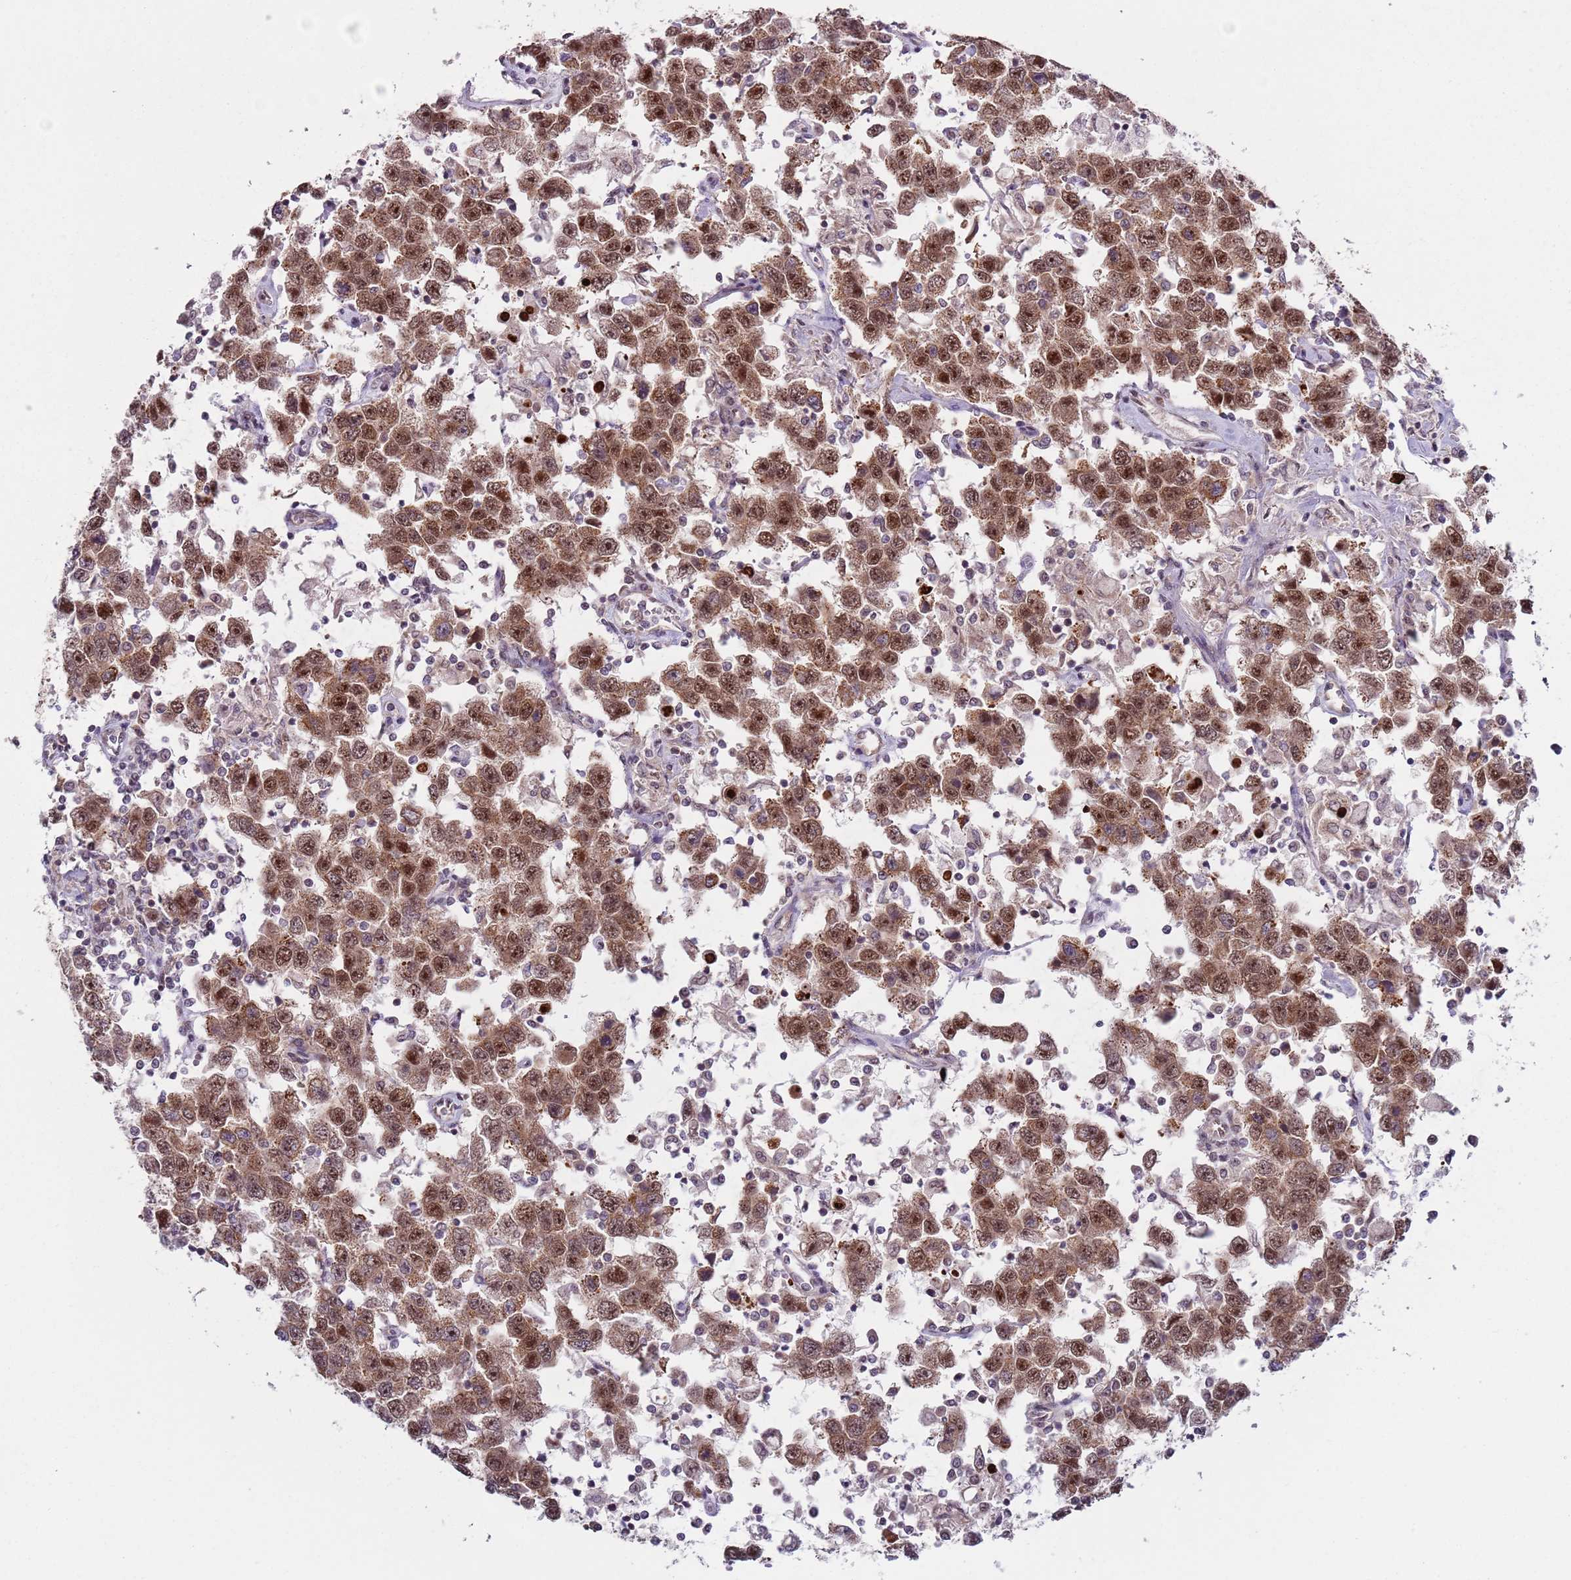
{"staining": {"intensity": "moderate", "quantity": ">75%", "location": "cytoplasmic/membranous,nuclear"}, "tissue": "testis cancer", "cell_type": "Tumor cells", "image_type": "cancer", "snomed": [{"axis": "morphology", "description": "Seminoma, NOS"}, {"axis": "topography", "description": "Testis"}], "caption": "Testis cancer (seminoma) tissue demonstrates moderate cytoplasmic/membranous and nuclear expression in about >75% of tumor cells The staining was performed using DAB to visualize the protein expression in brown, while the nuclei were stained in blue with hematoxylin (Magnification: 20x).", "gene": "SLC25A32", "patient": {"sex": "male", "age": 41}}